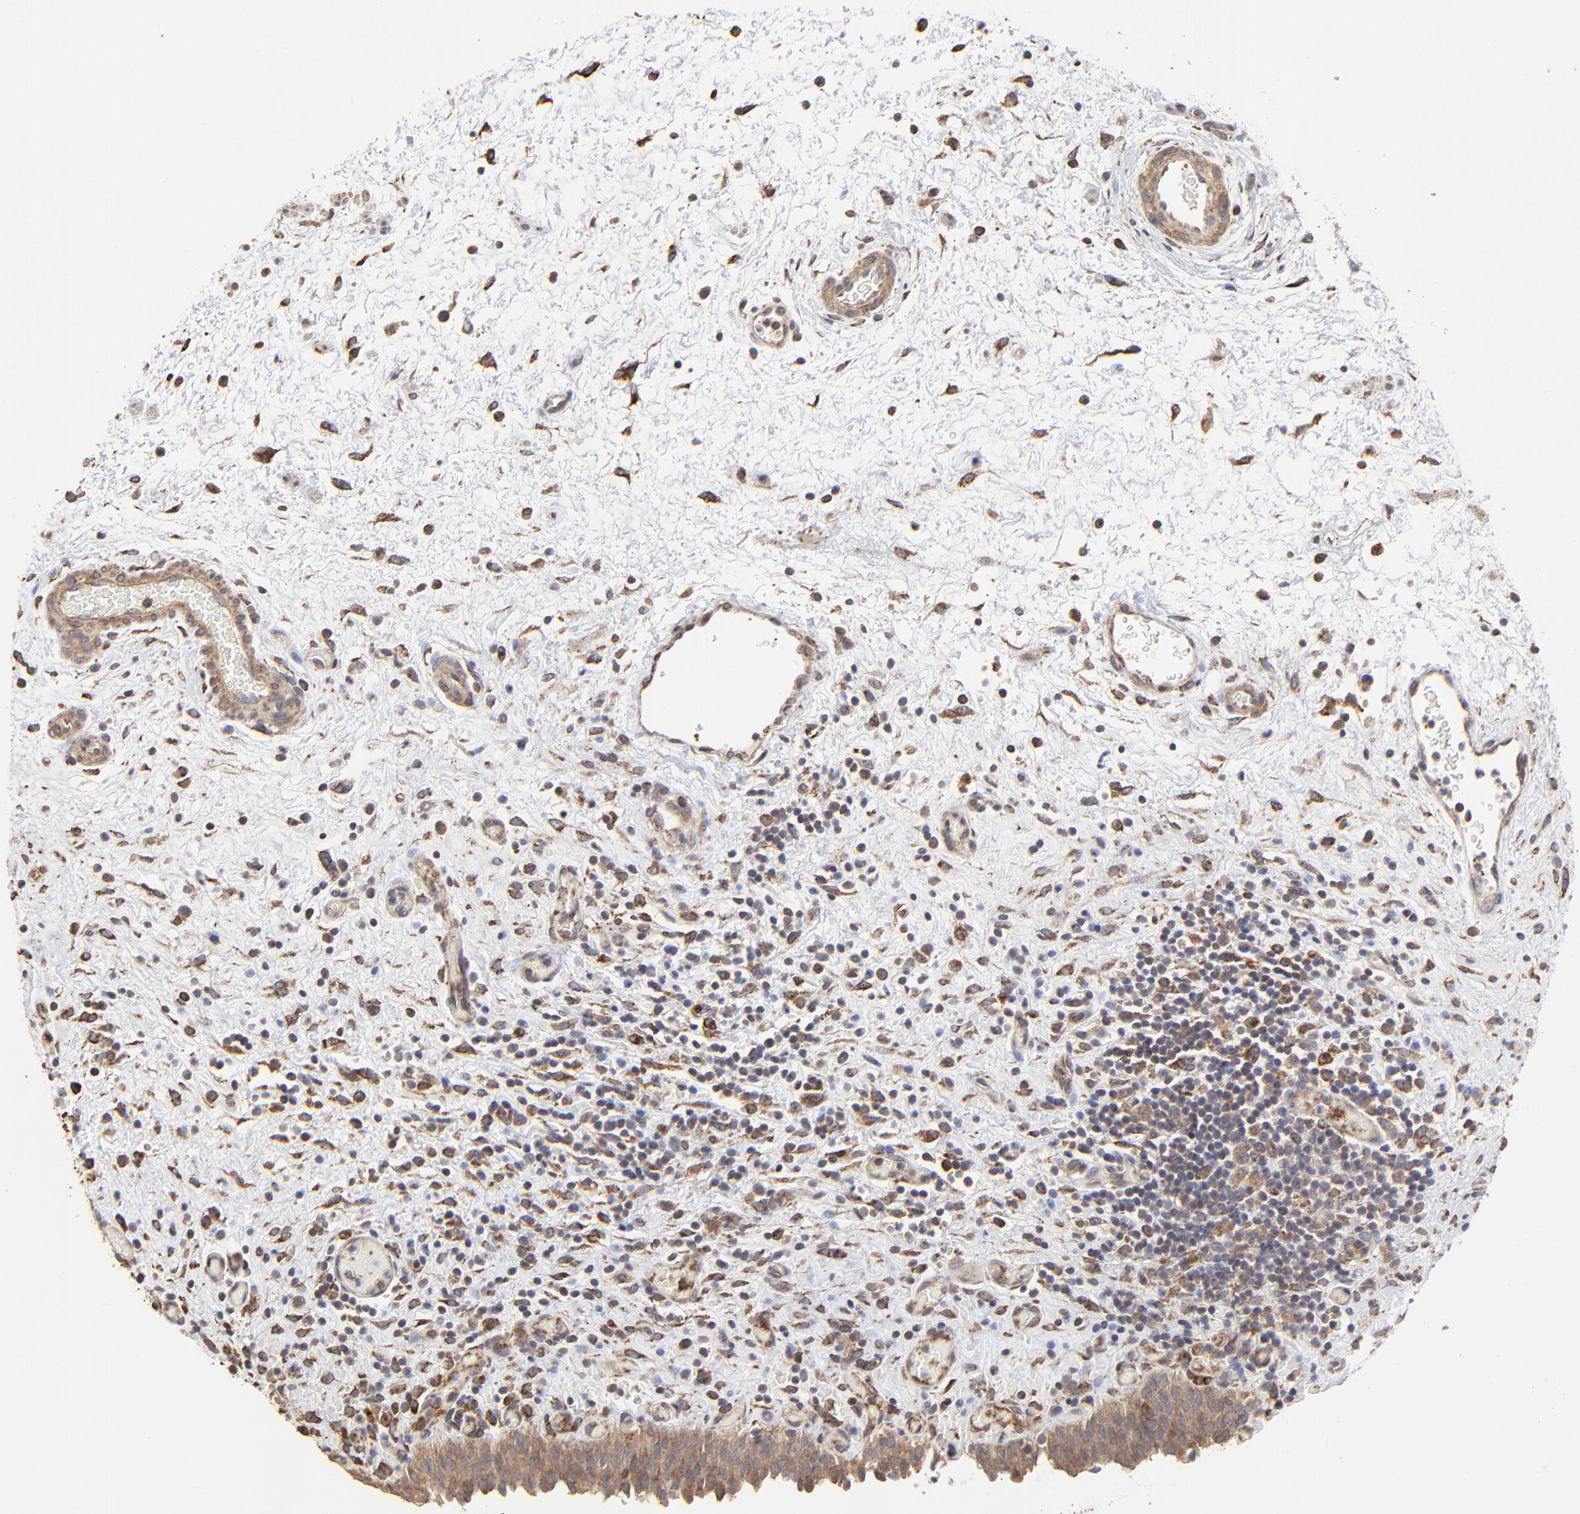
{"staining": {"intensity": "moderate", "quantity": ">75%", "location": "cytoplasmic/membranous"}, "tissue": "urinary bladder", "cell_type": "Urothelial cells", "image_type": "normal", "snomed": [{"axis": "morphology", "description": "Normal tissue, NOS"}, {"axis": "topography", "description": "Urinary bladder"}], "caption": "Protein staining reveals moderate cytoplasmic/membranous staining in about >75% of urothelial cells in unremarkable urinary bladder. (IHC, brightfield microscopy, high magnification).", "gene": "ELP2", "patient": {"sex": "male", "age": 51}}